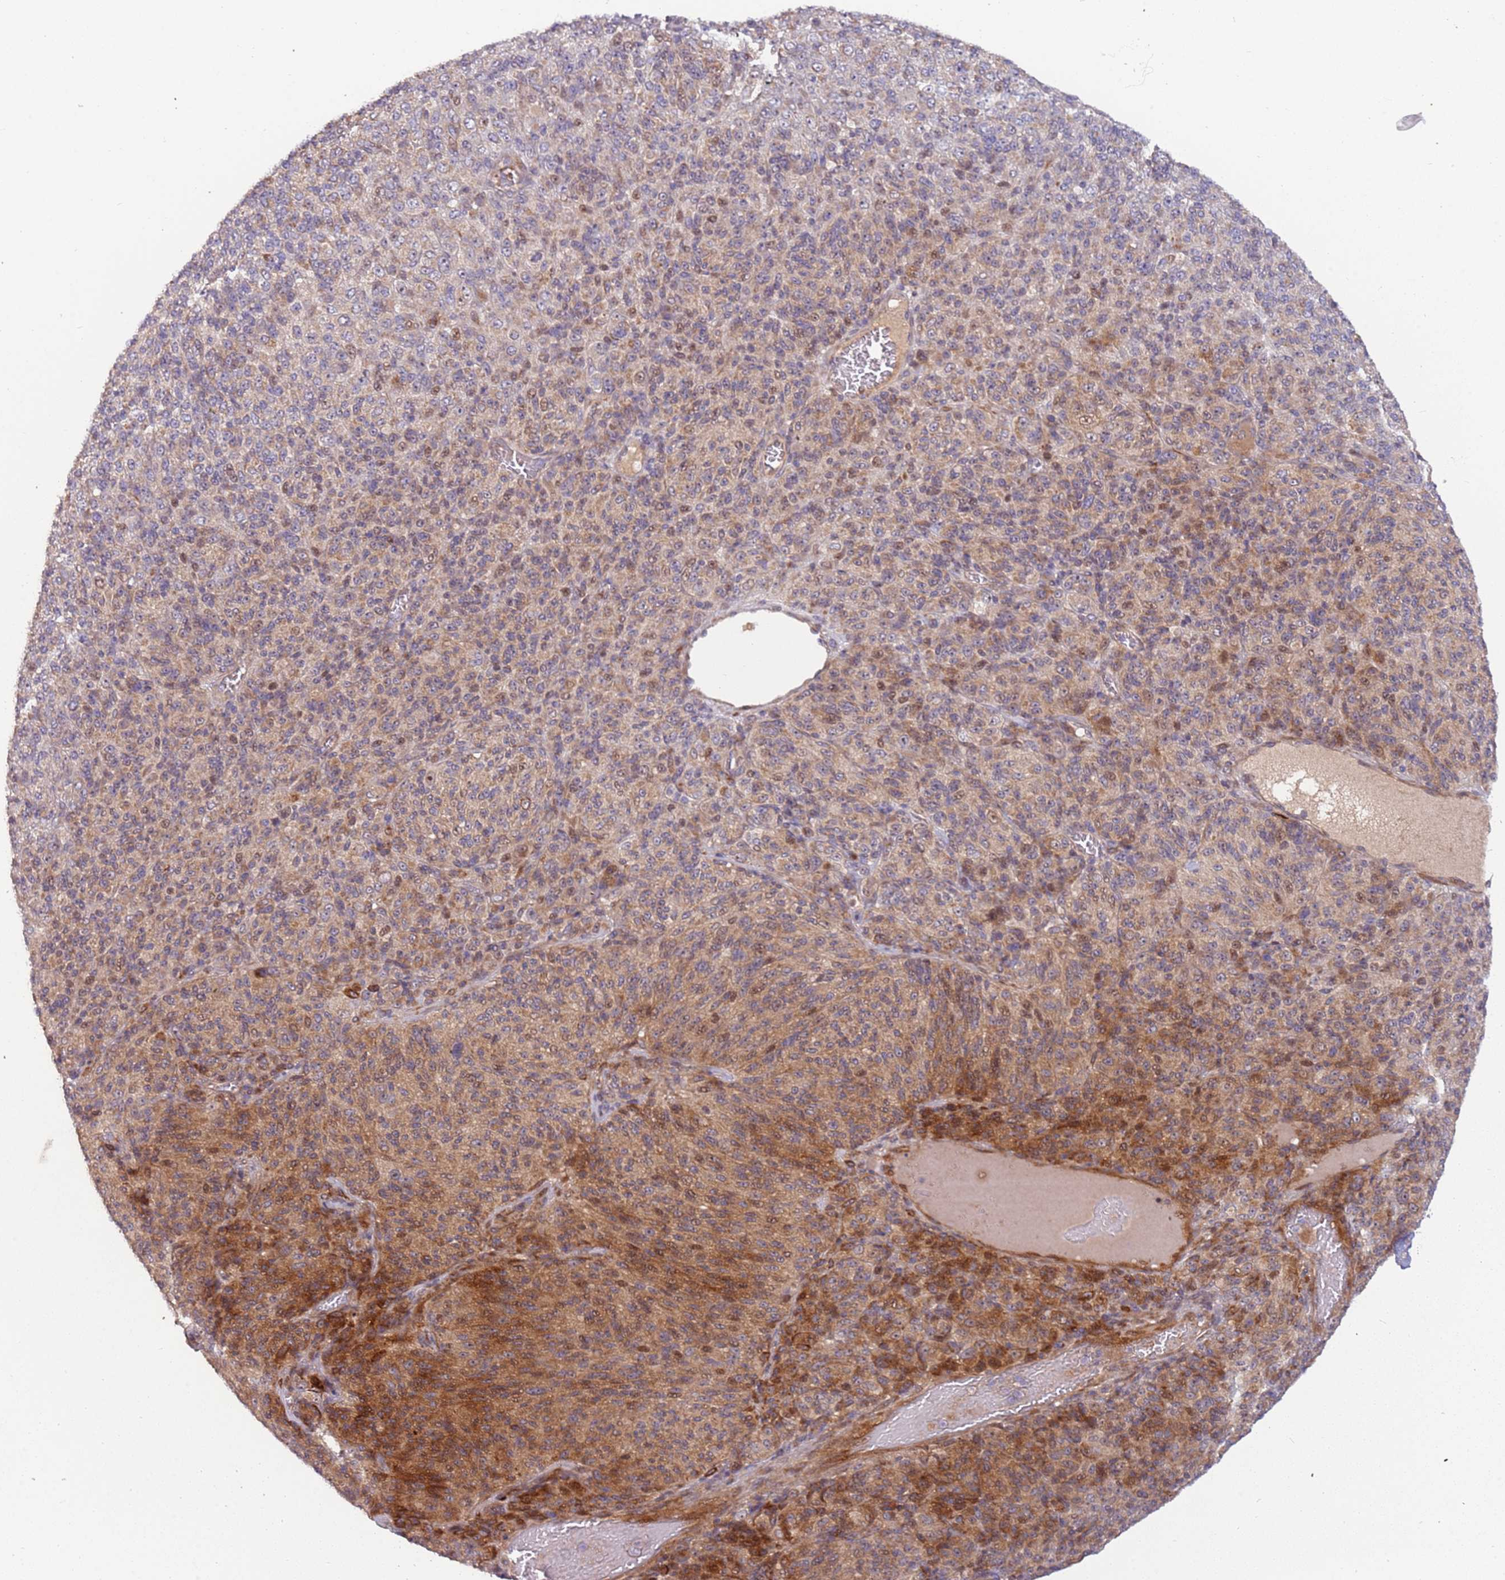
{"staining": {"intensity": "moderate", "quantity": "25%-75%", "location": "cytoplasmic/membranous,nuclear"}, "tissue": "melanoma", "cell_type": "Tumor cells", "image_type": "cancer", "snomed": [{"axis": "morphology", "description": "Malignant melanoma, Metastatic site"}, {"axis": "topography", "description": "Brain"}], "caption": "Malignant melanoma (metastatic site) stained for a protein (brown) shows moderate cytoplasmic/membranous and nuclear positive staining in about 25%-75% of tumor cells.", "gene": "TRAPPC6B", "patient": {"sex": "female", "age": 56}}